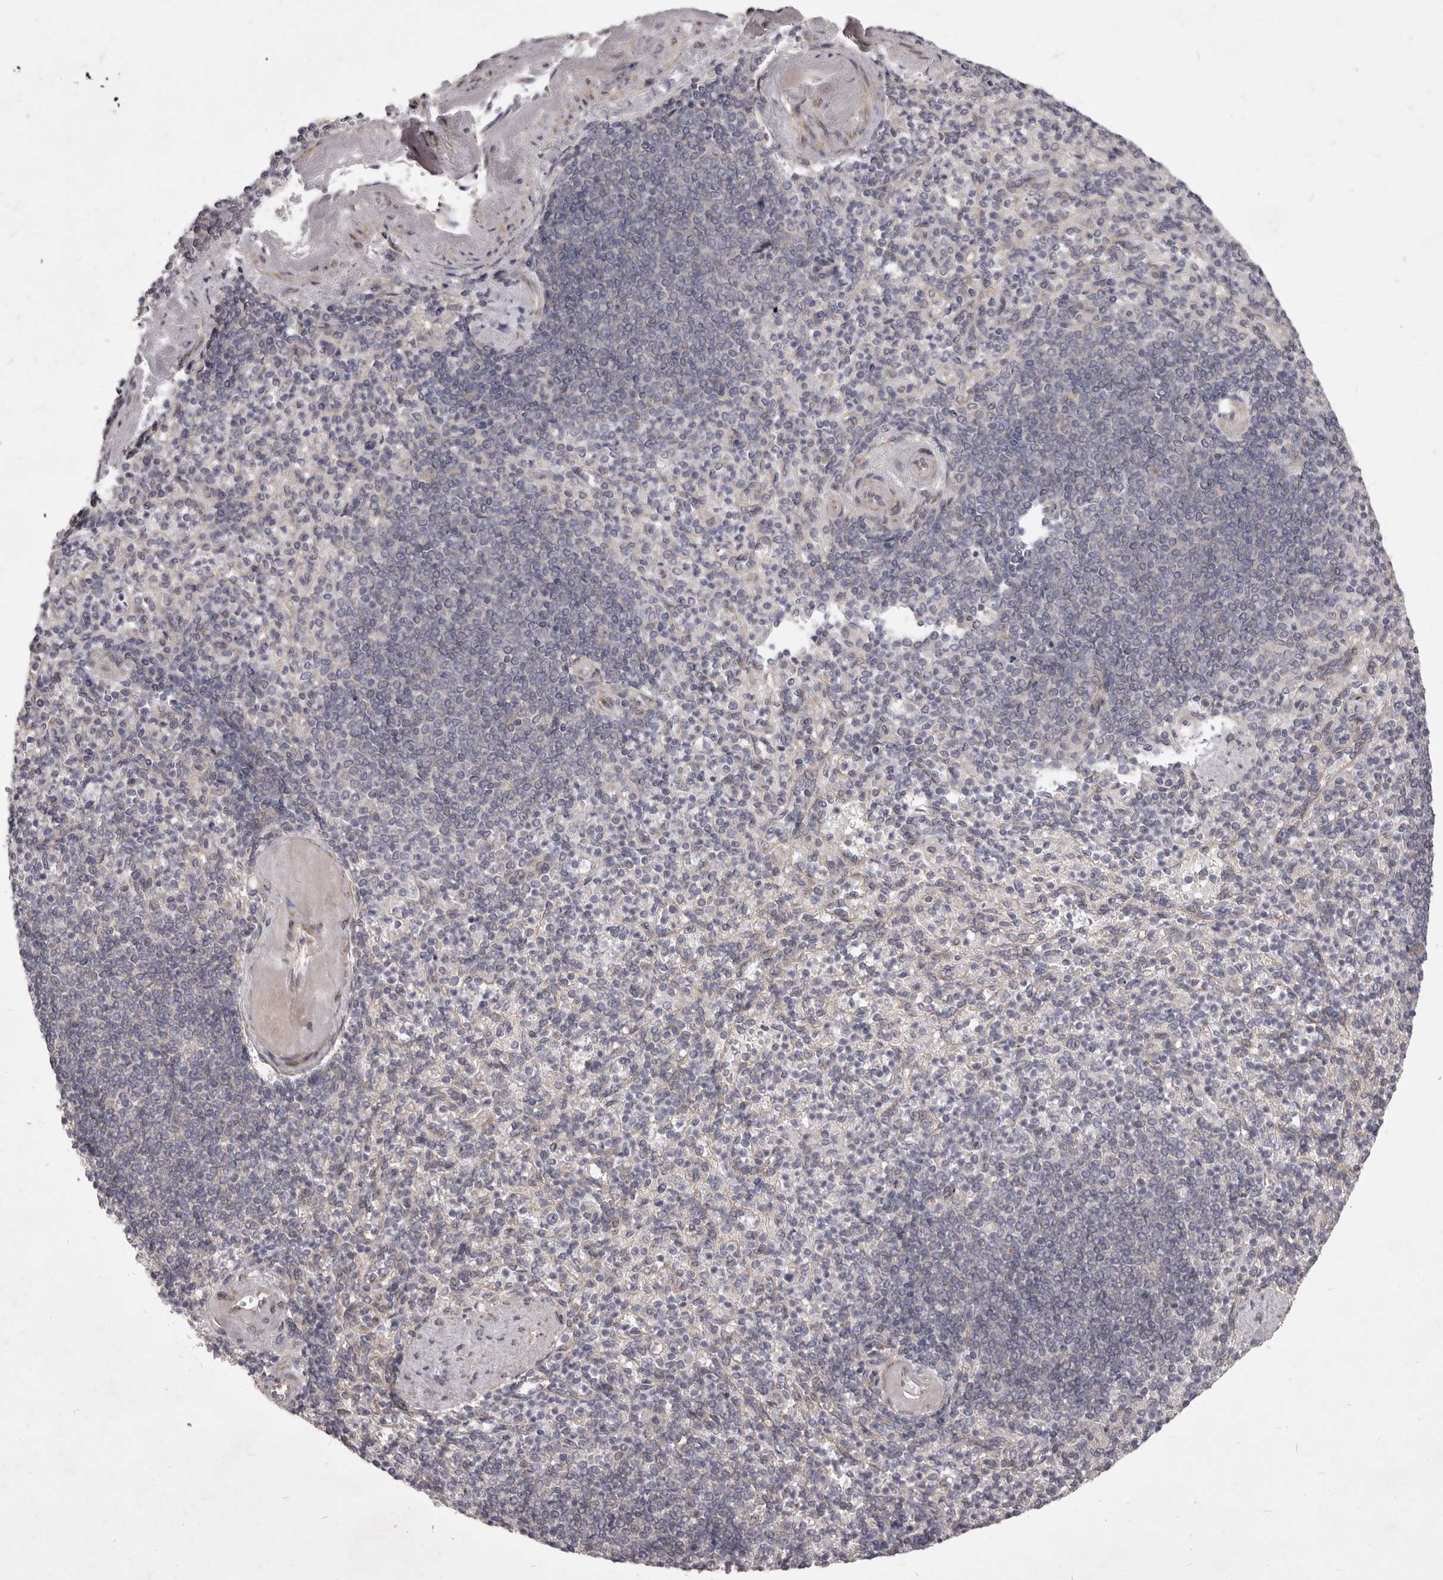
{"staining": {"intensity": "negative", "quantity": "none", "location": "none"}, "tissue": "spleen", "cell_type": "Cells in red pulp", "image_type": "normal", "snomed": [{"axis": "morphology", "description": "Normal tissue, NOS"}, {"axis": "topography", "description": "Spleen"}], "caption": "Immunohistochemistry of unremarkable human spleen shows no staining in cells in red pulp. (DAB immunohistochemistry visualized using brightfield microscopy, high magnification).", "gene": "TBC1D8B", "patient": {"sex": "female", "age": 74}}